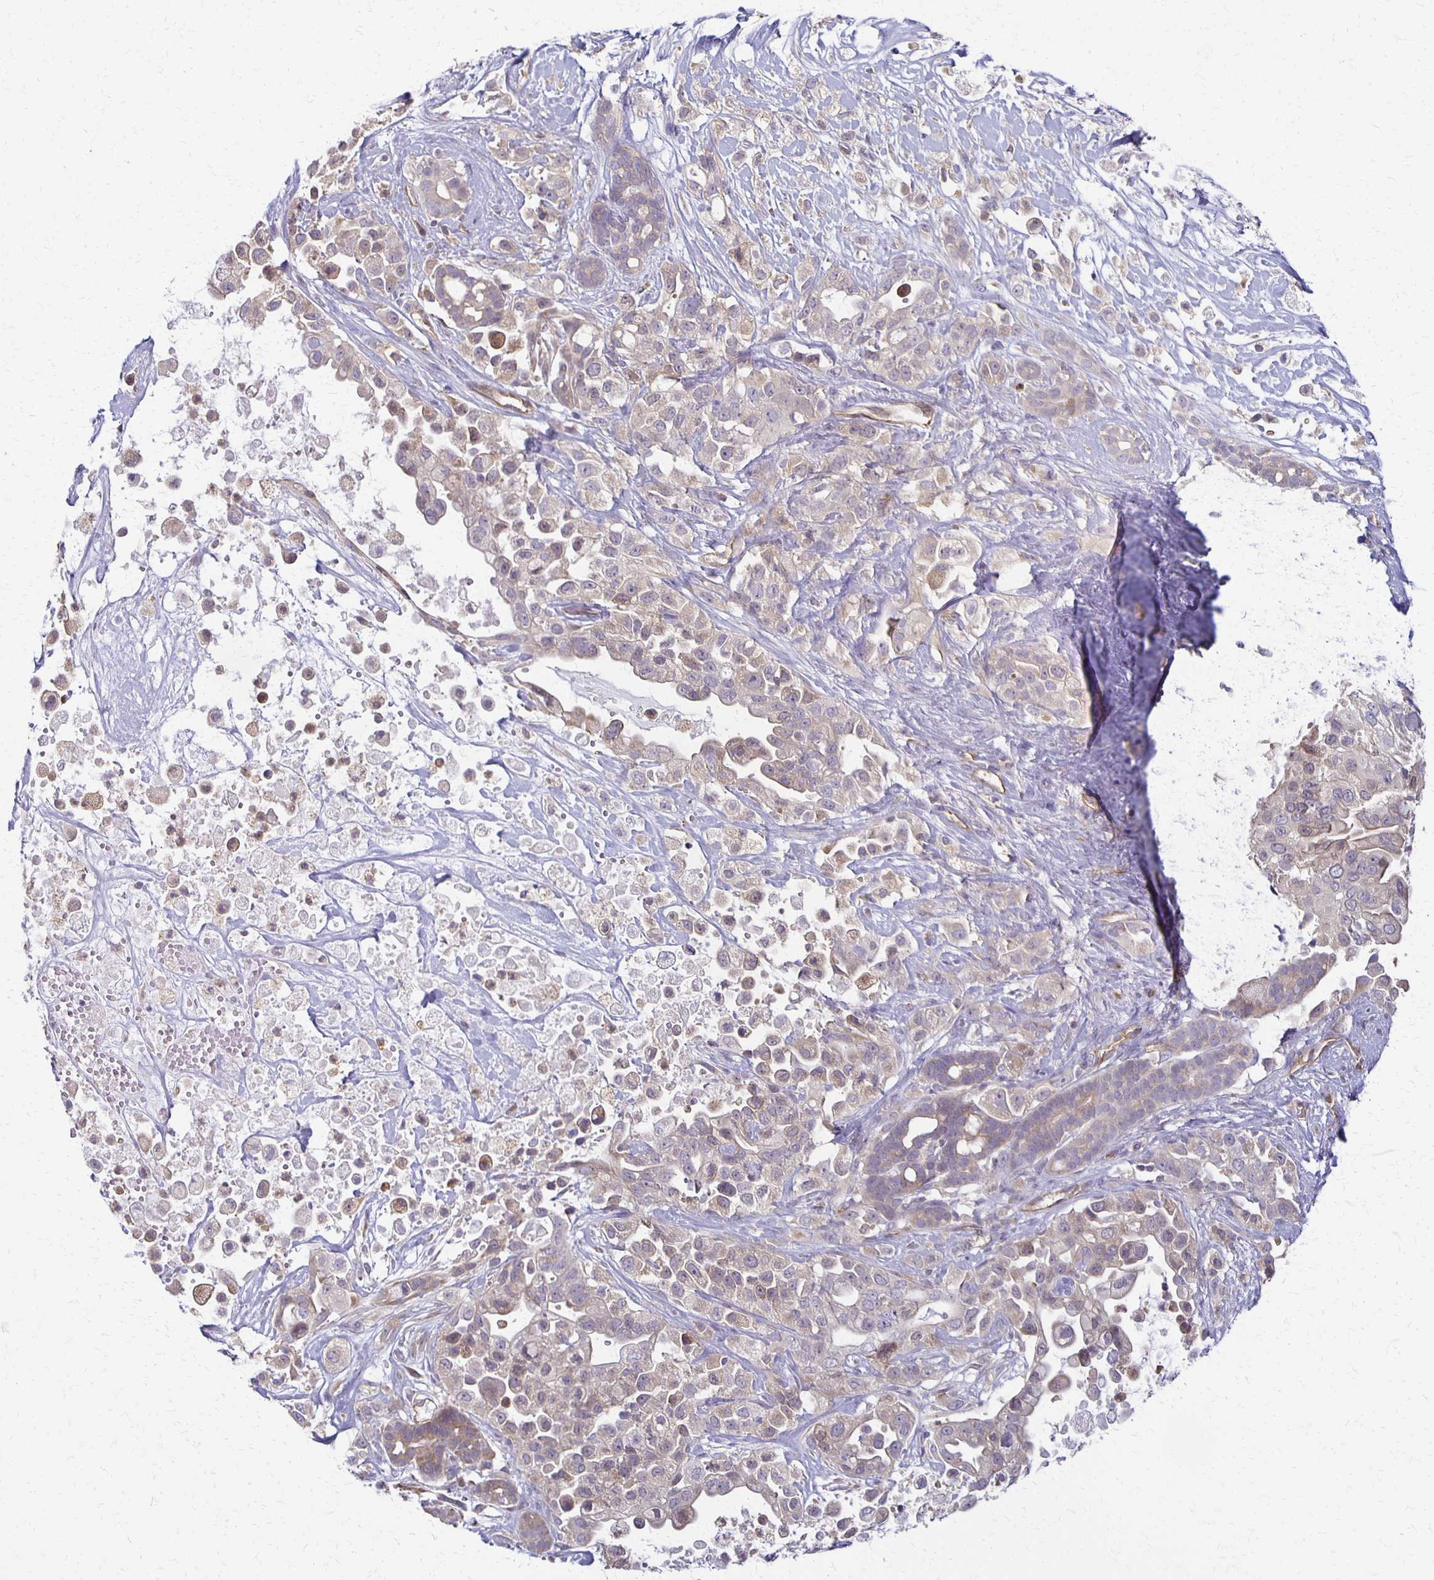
{"staining": {"intensity": "weak", "quantity": ">75%", "location": "cytoplasmic/membranous"}, "tissue": "pancreatic cancer", "cell_type": "Tumor cells", "image_type": "cancer", "snomed": [{"axis": "morphology", "description": "Adenocarcinoma, NOS"}, {"axis": "topography", "description": "Pancreas"}], "caption": "Adenocarcinoma (pancreatic) was stained to show a protein in brown. There is low levels of weak cytoplasmic/membranous staining in approximately >75% of tumor cells.", "gene": "GPX4", "patient": {"sex": "male", "age": 44}}